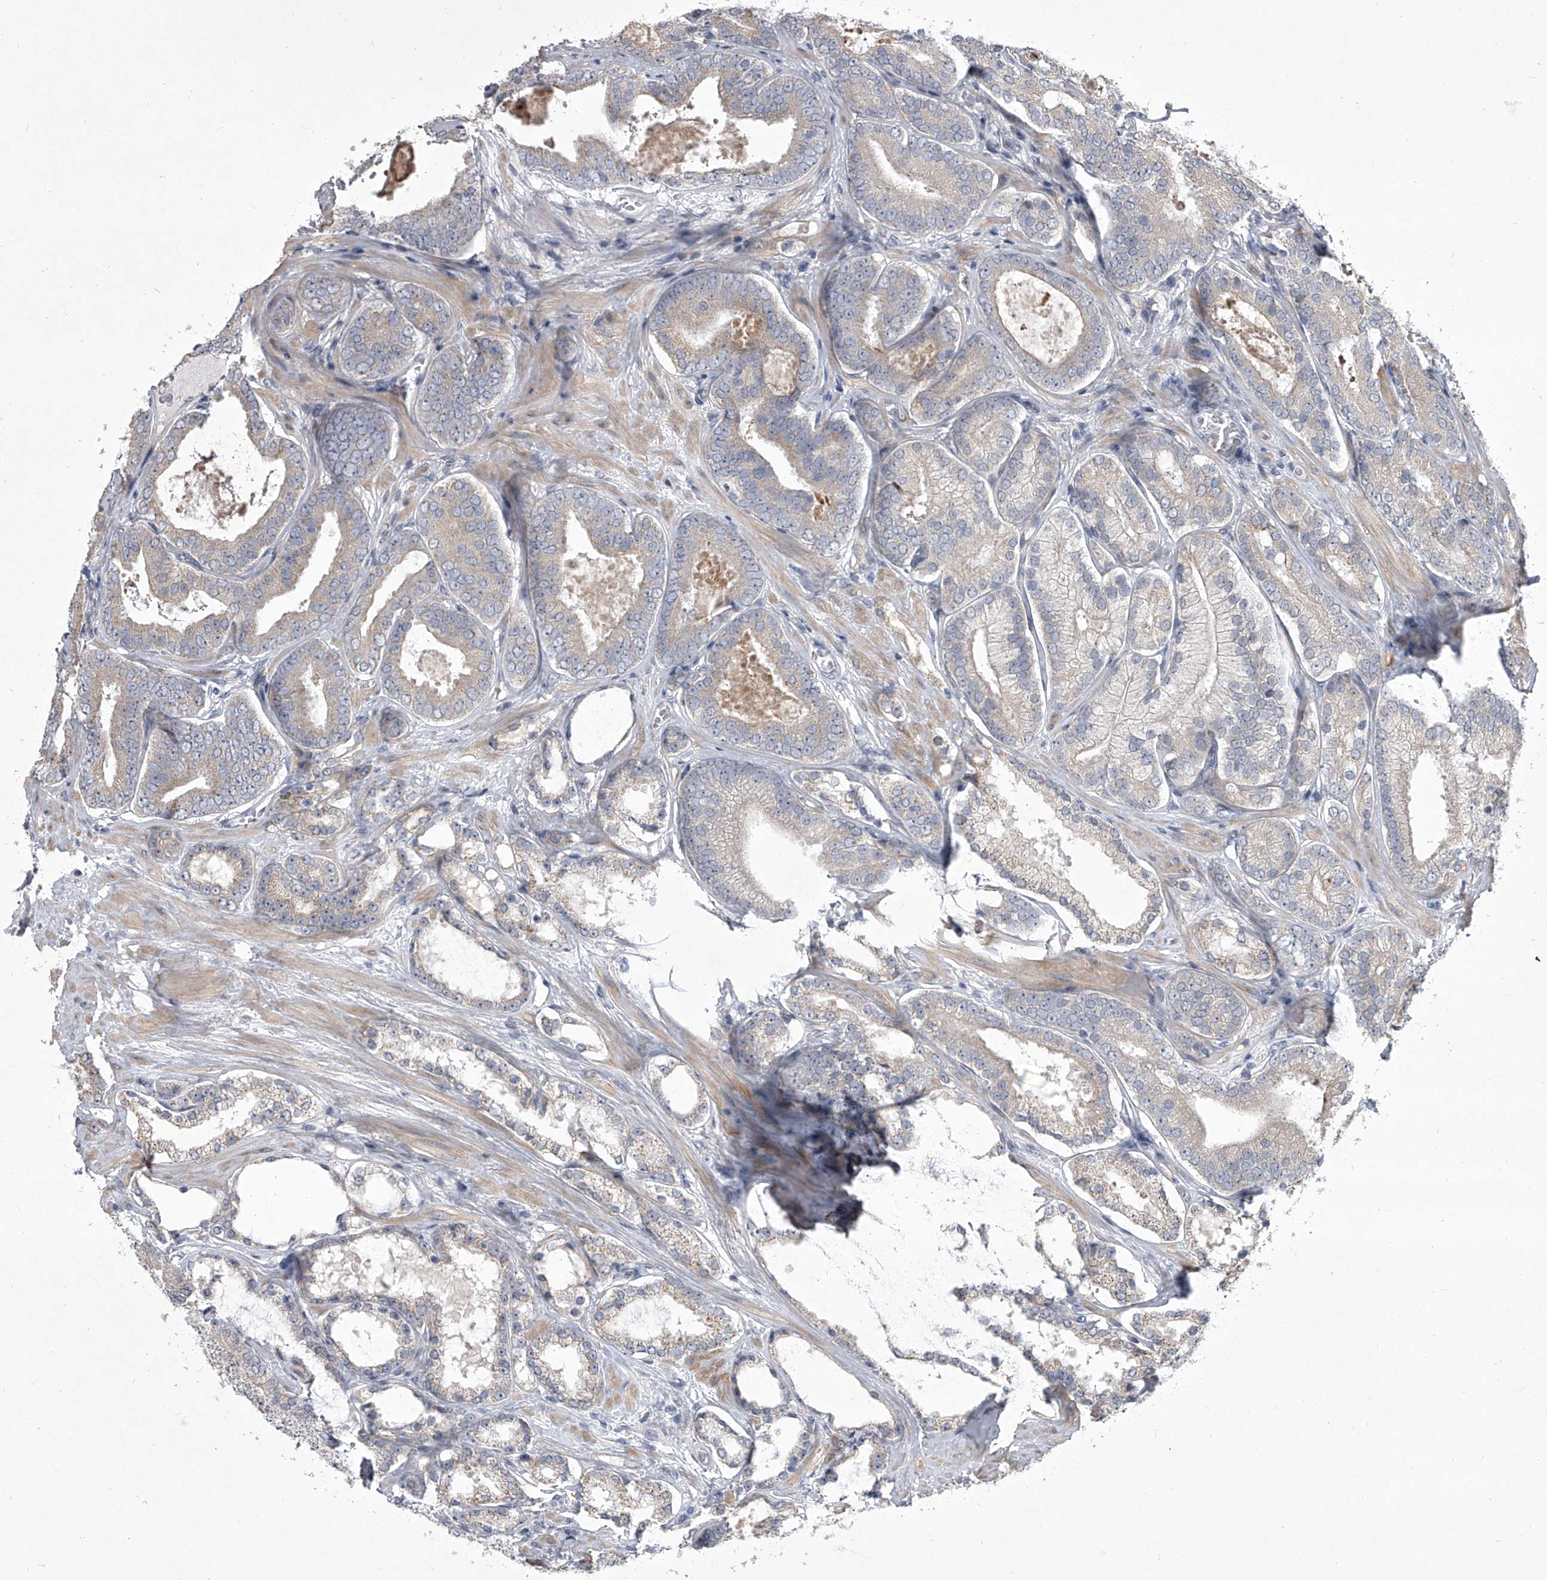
{"staining": {"intensity": "weak", "quantity": "25%-75%", "location": "cytoplasmic/membranous"}, "tissue": "prostate cancer", "cell_type": "Tumor cells", "image_type": "cancer", "snomed": [{"axis": "morphology", "description": "Adenocarcinoma, High grade"}, {"axis": "topography", "description": "Prostate"}], "caption": "A brown stain labels weak cytoplasmic/membranous staining of a protein in human adenocarcinoma (high-grade) (prostate) tumor cells.", "gene": "HEATR6", "patient": {"sex": "male", "age": 60}}